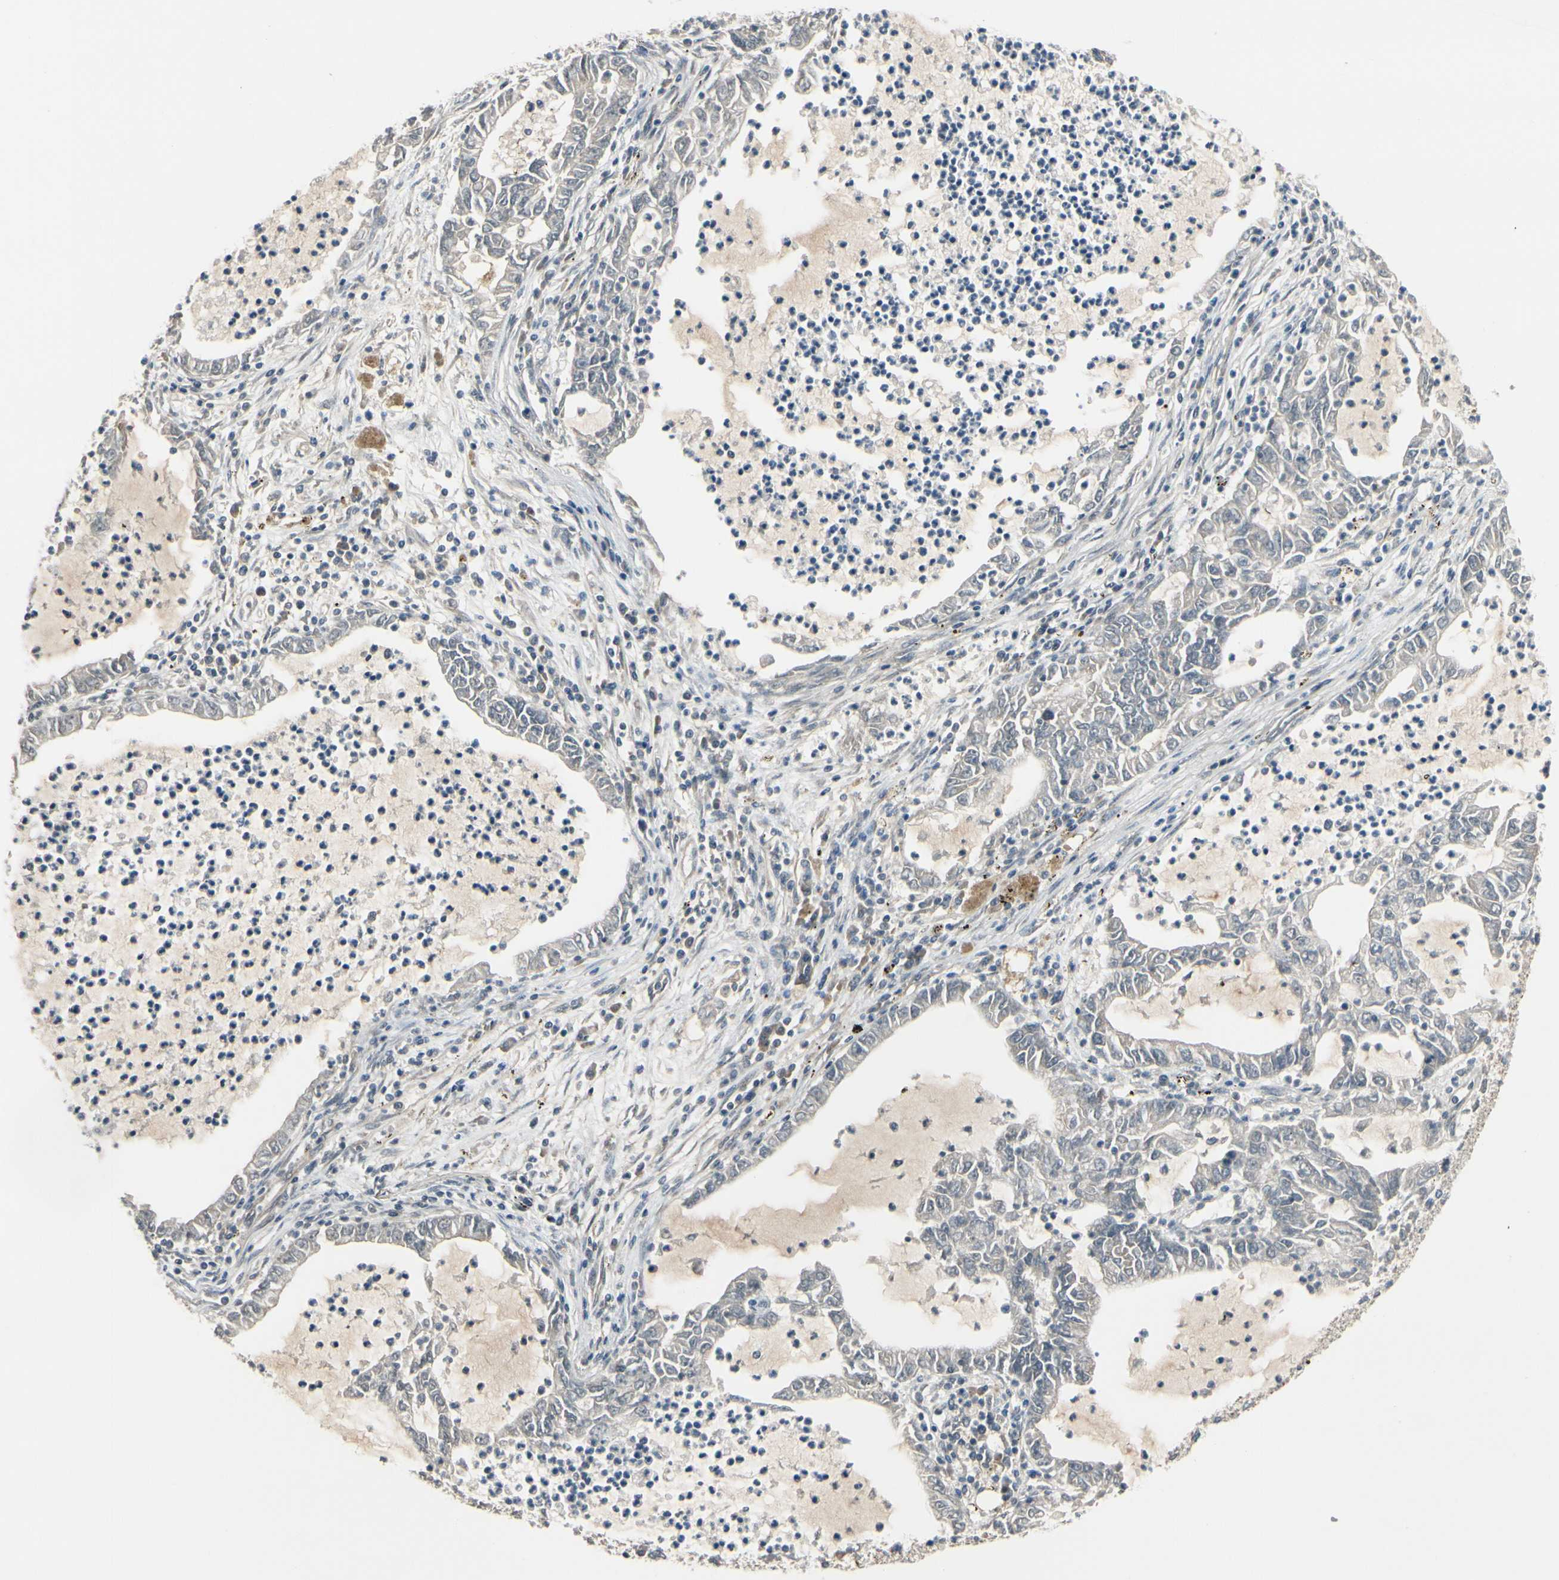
{"staining": {"intensity": "weak", "quantity": "<25%", "location": "cytoplasmic/membranous"}, "tissue": "lung cancer", "cell_type": "Tumor cells", "image_type": "cancer", "snomed": [{"axis": "morphology", "description": "Adenocarcinoma, NOS"}, {"axis": "topography", "description": "Lung"}], "caption": "This is an IHC image of human lung cancer (adenocarcinoma). There is no positivity in tumor cells.", "gene": "PPP3CB", "patient": {"sex": "female", "age": 51}}